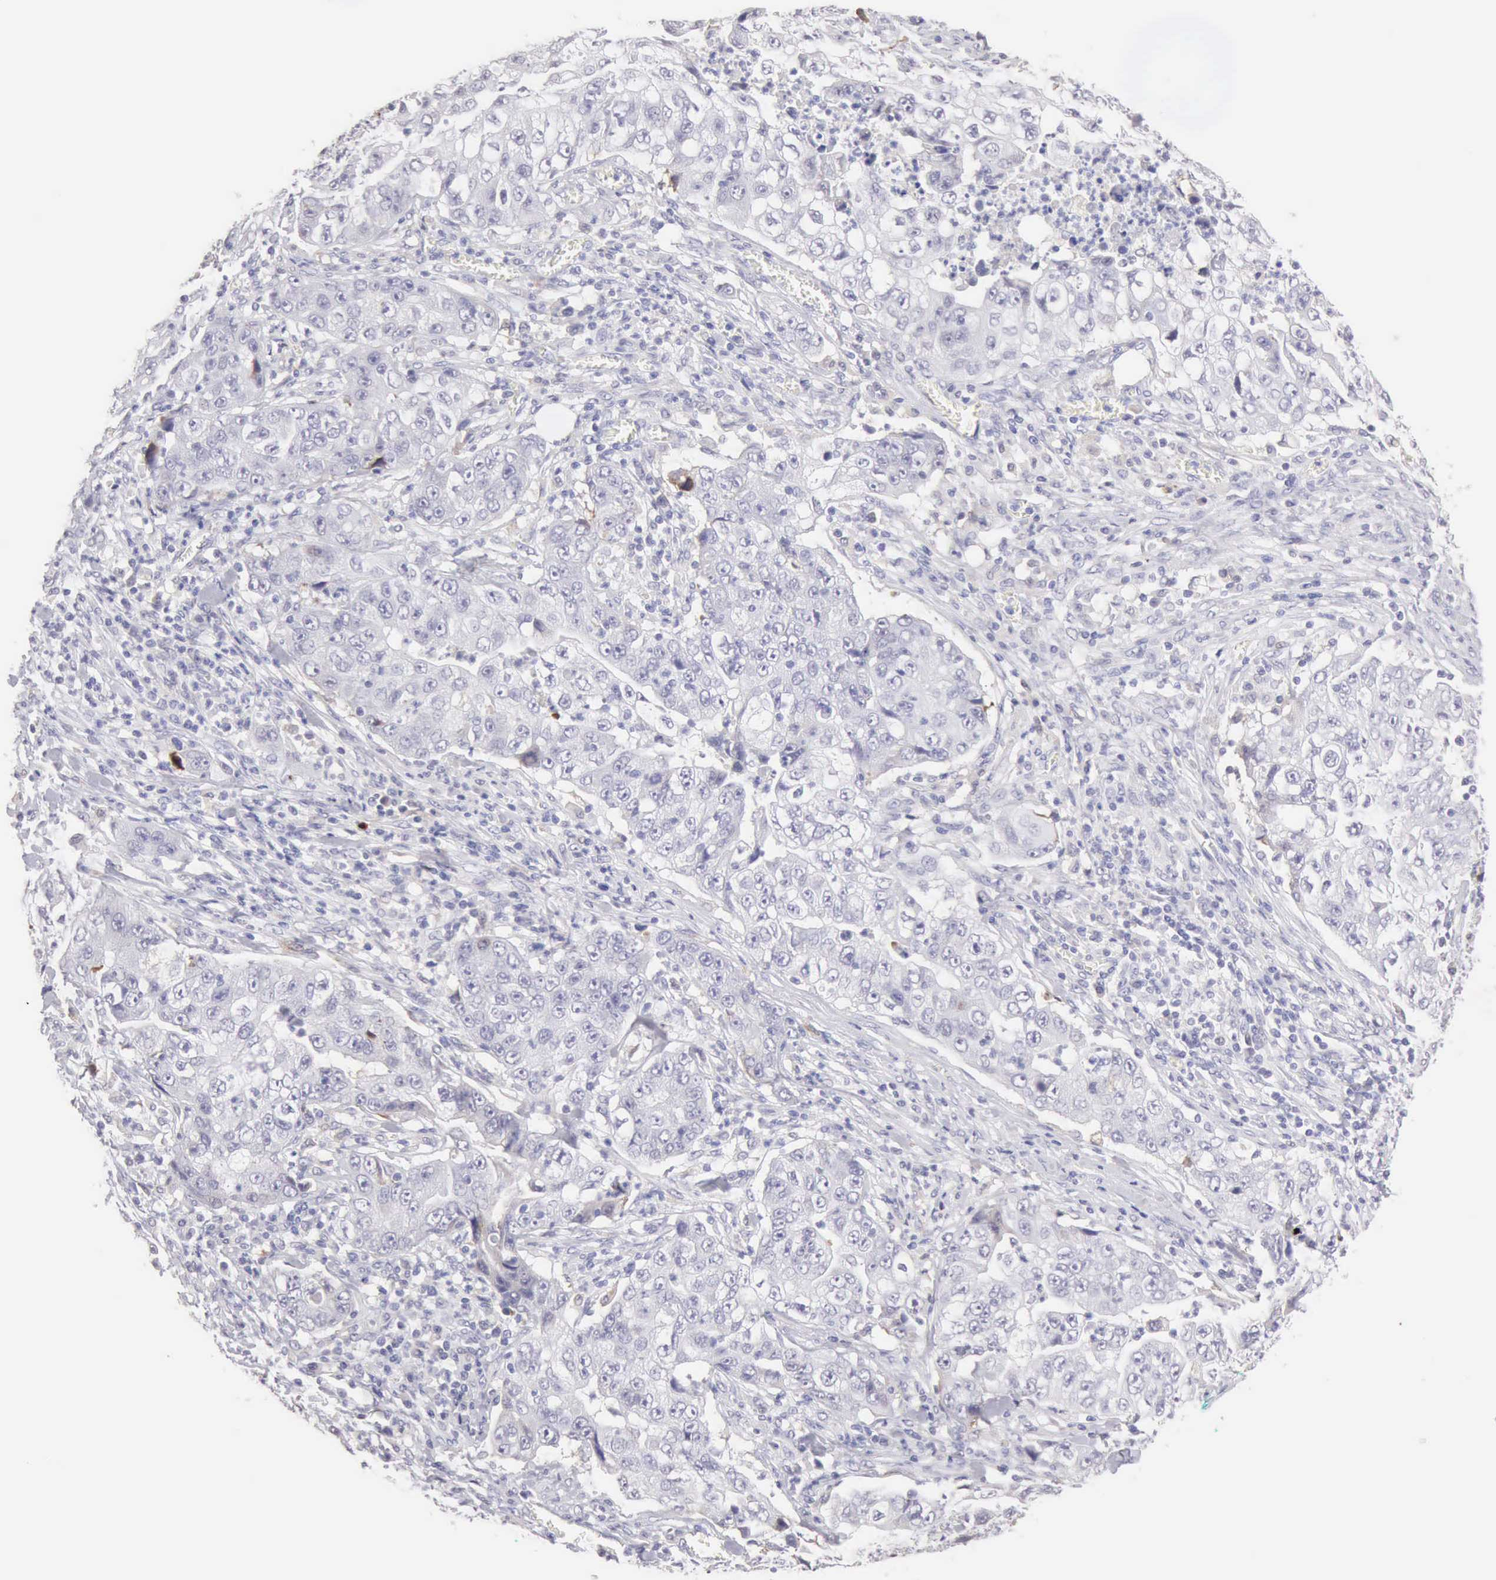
{"staining": {"intensity": "negative", "quantity": "none", "location": "none"}, "tissue": "lung cancer", "cell_type": "Tumor cells", "image_type": "cancer", "snomed": [{"axis": "morphology", "description": "Squamous cell carcinoma, NOS"}, {"axis": "topography", "description": "Lung"}], "caption": "DAB (3,3'-diaminobenzidine) immunohistochemical staining of squamous cell carcinoma (lung) exhibits no significant expression in tumor cells. The staining was performed using DAB to visualize the protein expression in brown, while the nuclei were stained in blue with hematoxylin (Magnification: 20x).", "gene": "RNASE1", "patient": {"sex": "male", "age": 64}}